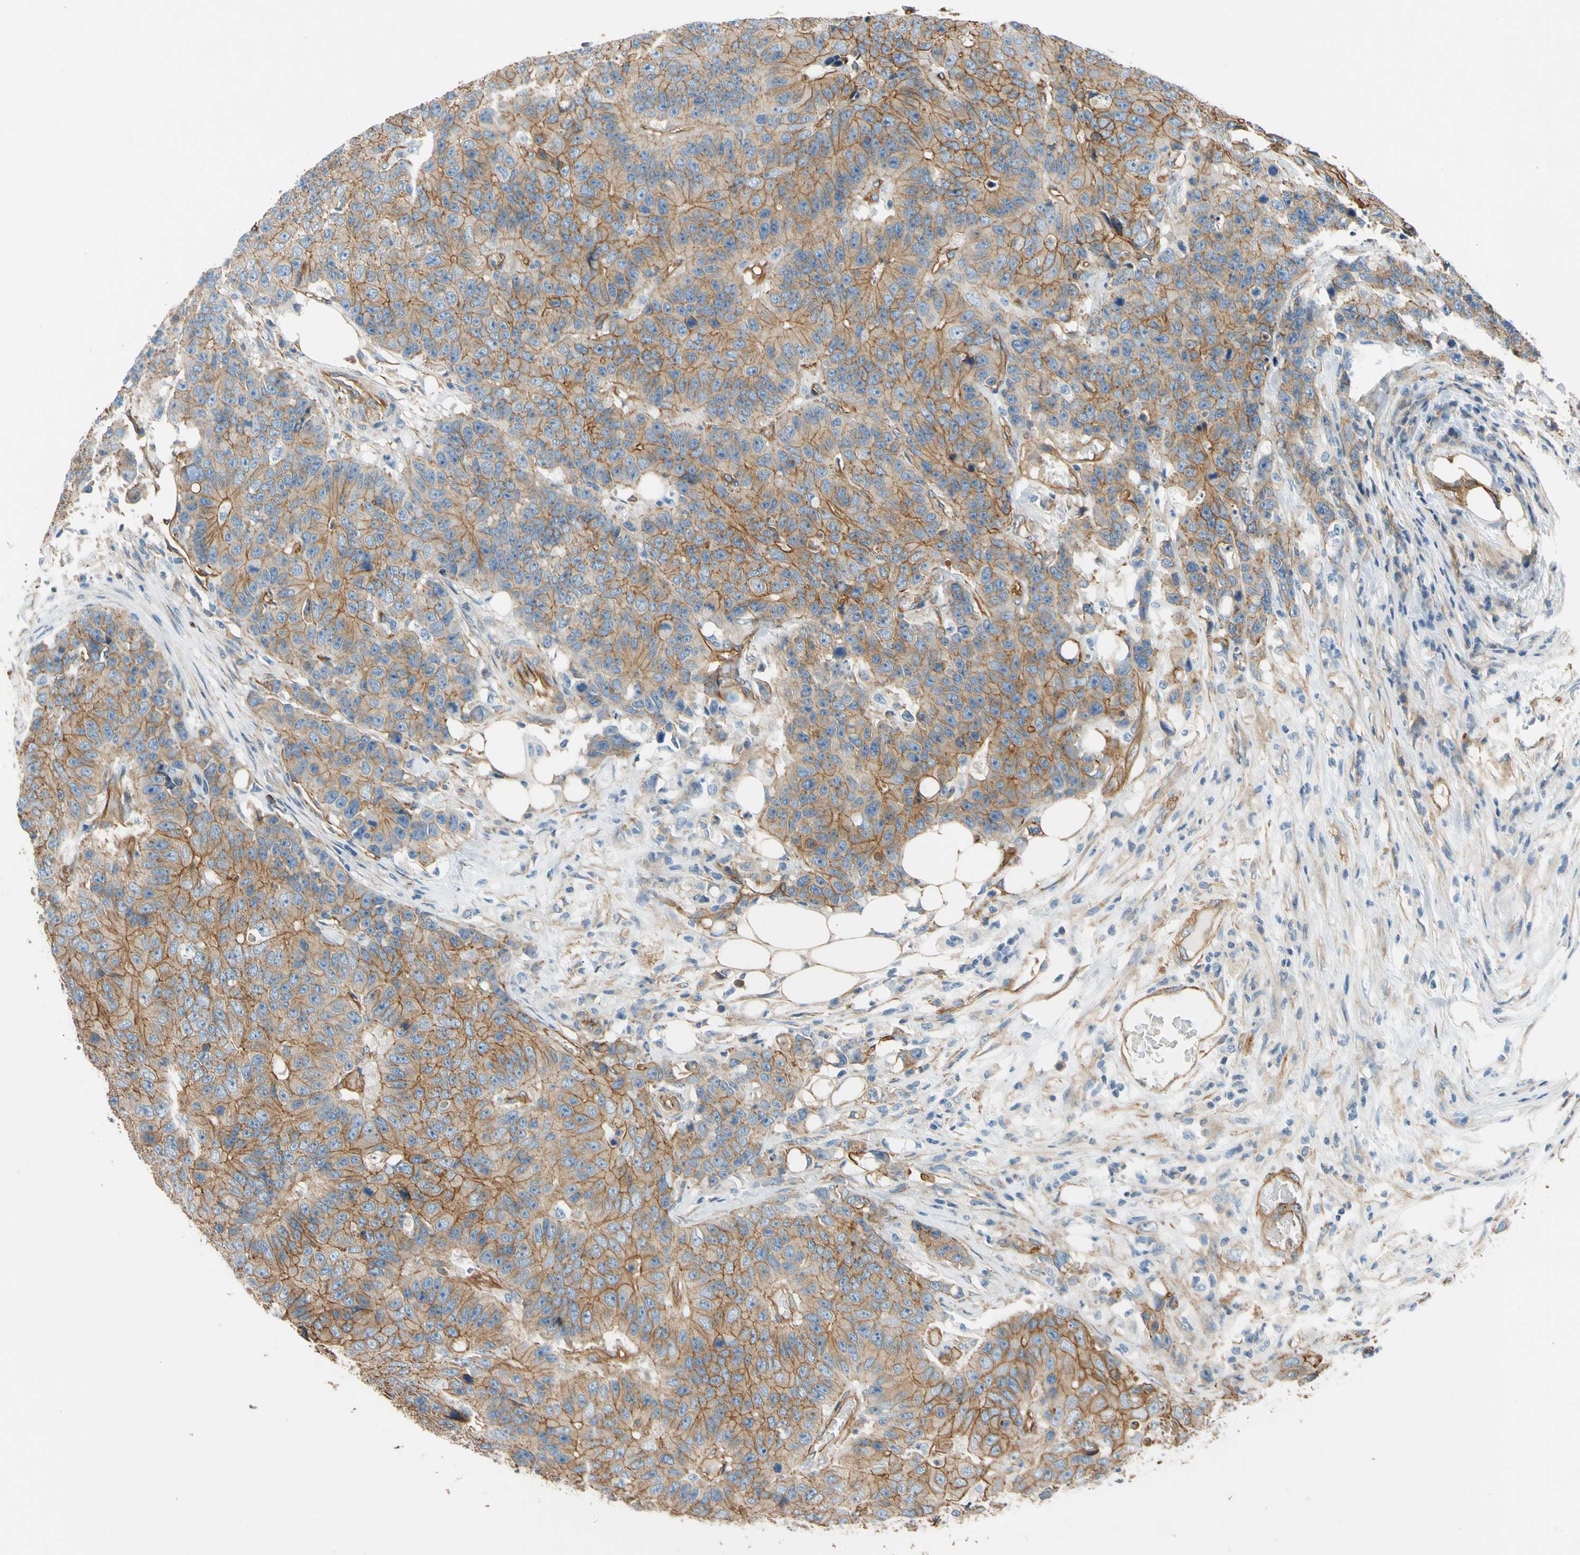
{"staining": {"intensity": "moderate", "quantity": ">75%", "location": "cytoplasmic/membranous"}, "tissue": "colorectal cancer", "cell_type": "Tumor cells", "image_type": "cancer", "snomed": [{"axis": "morphology", "description": "Adenocarcinoma, NOS"}, {"axis": "topography", "description": "Colon"}], "caption": "Immunohistochemical staining of colorectal adenocarcinoma exhibits medium levels of moderate cytoplasmic/membranous staining in approximately >75% of tumor cells.", "gene": "SPTAN1", "patient": {"sex": "female", "age": 86}}